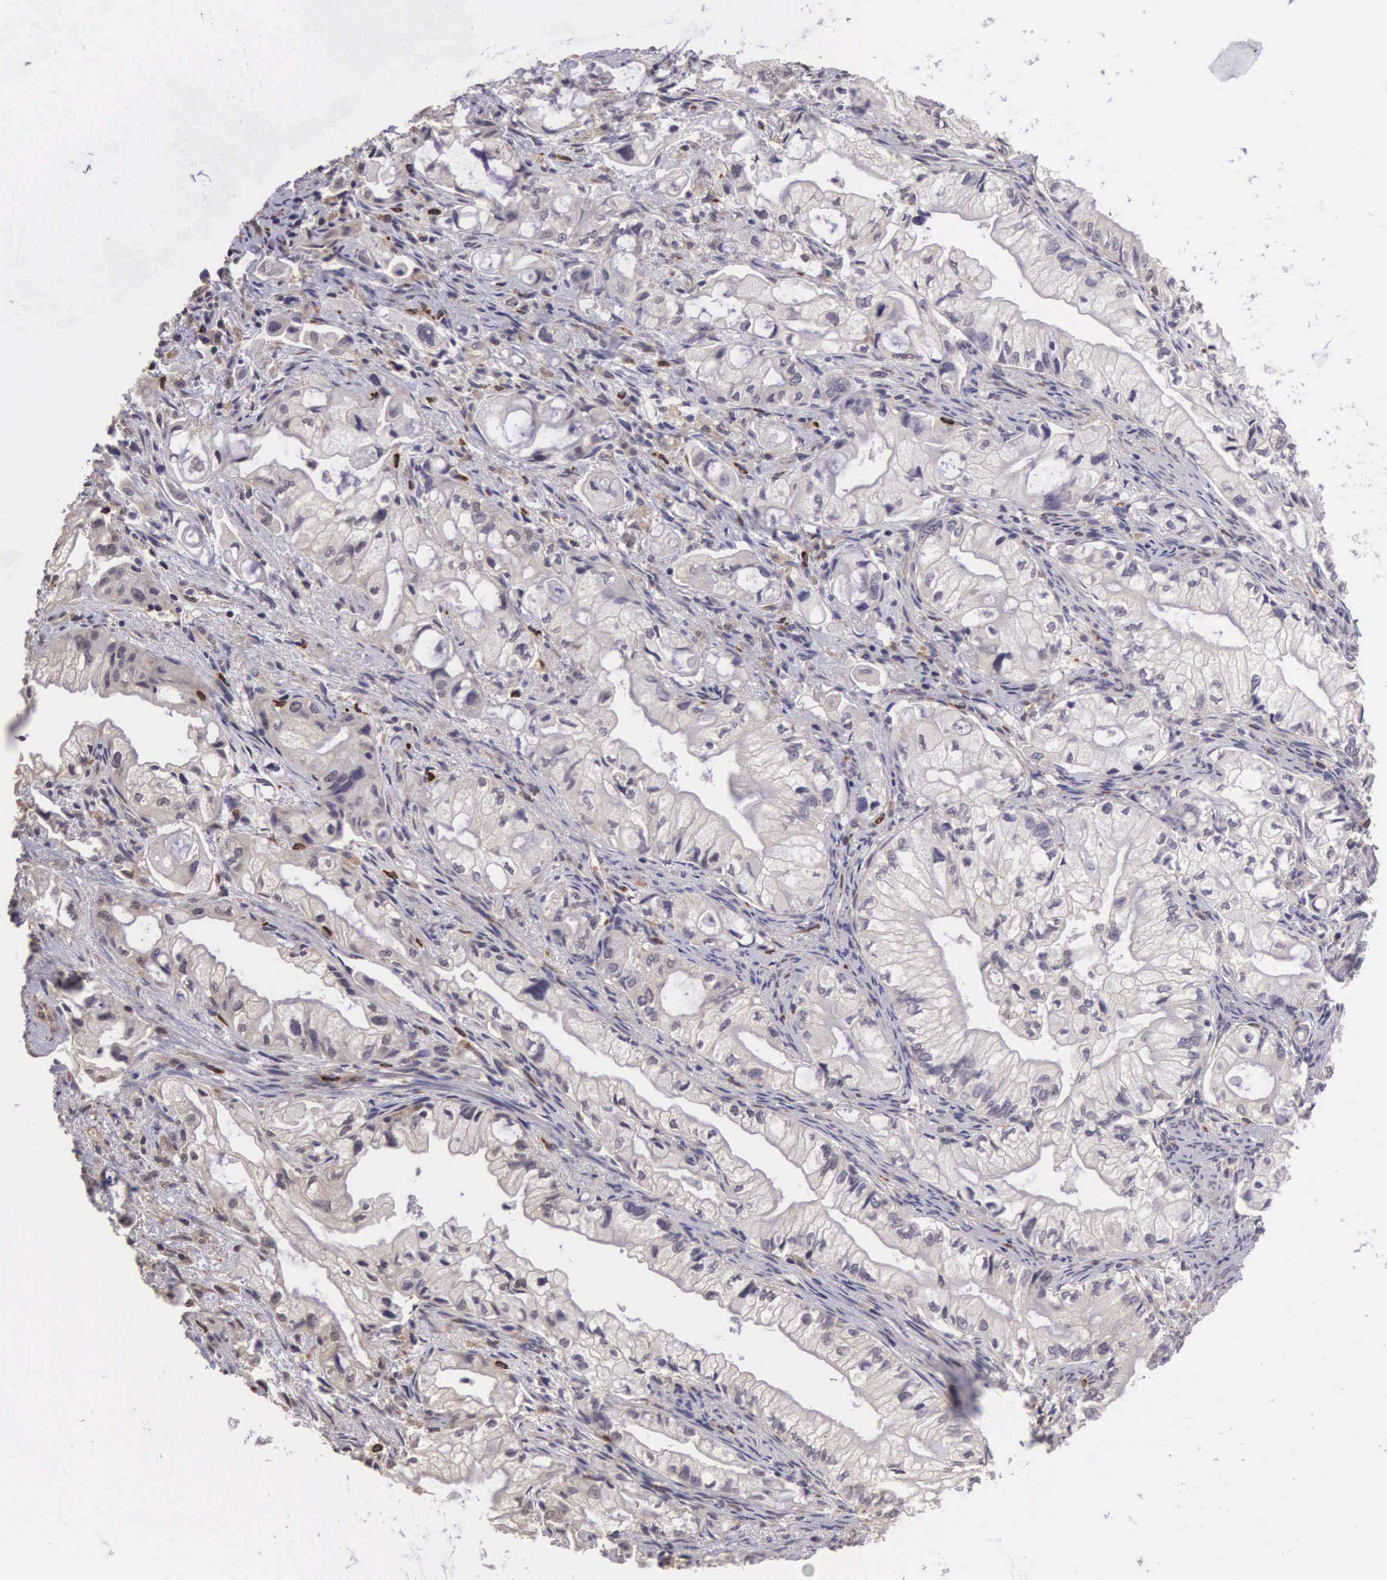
{"staining": {"intensity": "negative", "quantity": "none", "location": "none"}, "tissue": "pancreatic cancer", "cell_type": "Tumor cells", "image_type": "cancer", "snomed": [{"axis": "morphology", "description": "Adenocarcinoma, NOS"}, {"axis": "topography", "description": "Pancreas"}], "caption": "DAB immunohistochemical staining of pancreatic adenocarcinoma shows no significant expression in tumor cells.", "gene": "CDC45", "patient": {"sex": "male", "age": 79}}